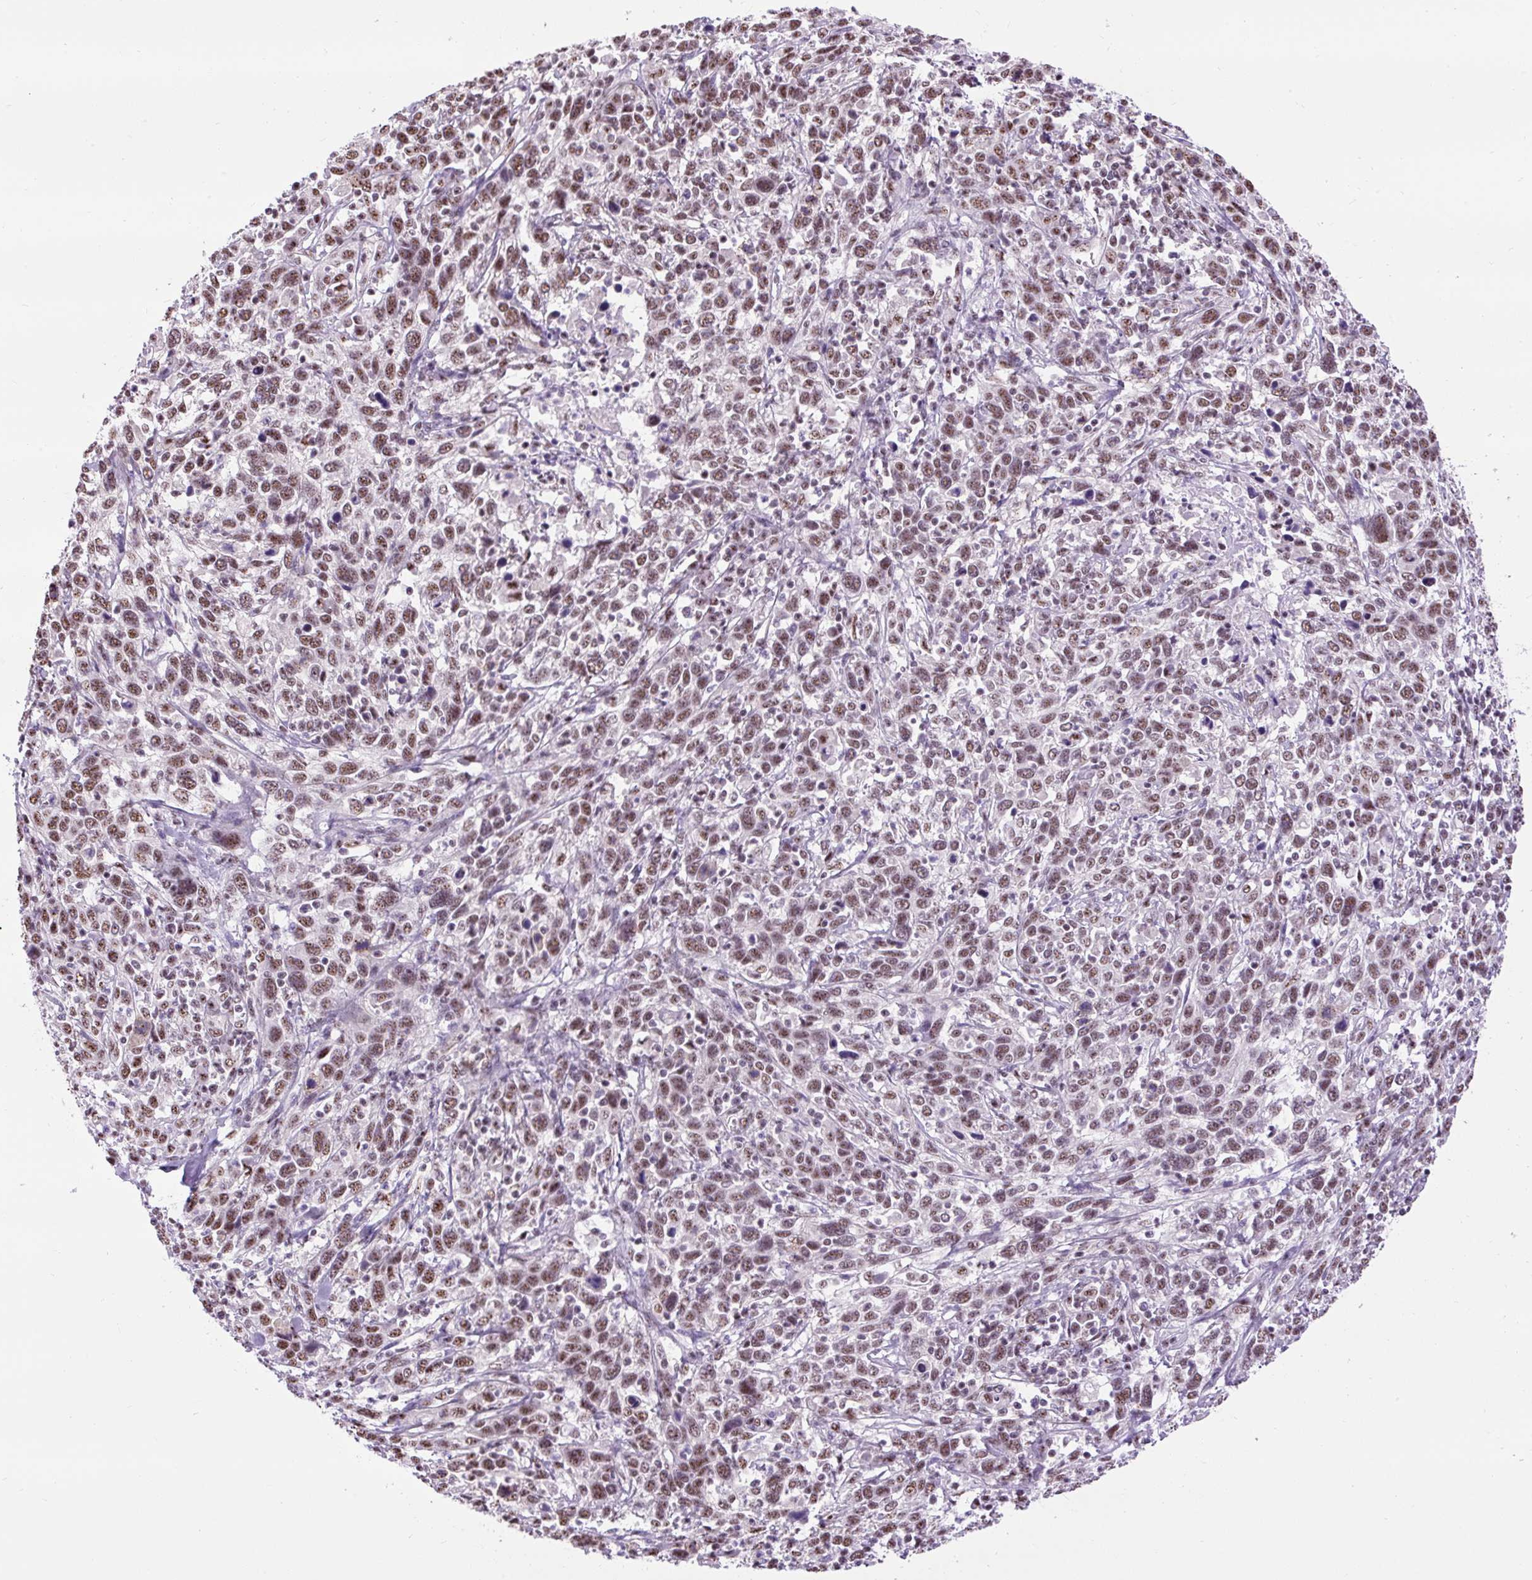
{"staining": {"intensity": "moderate", "quantity": ">75%", "location": "nuclear"}, "tissue": "cervical cancer", "cell_type": "Tumor cells", "image_type": "cancer", "snomed": [{"axis": "morphology", "description": "Squamous cell carcinoma, NOS"}, {"axis": "topography", "description": "Cervix"}], "caption": "IHC (DAB (3,3'-diaminobenzidine)) staining of cervical cancer demonstrates moderate nuclear protein positivity in approximately >75% of tumor cells.", "gene": "SMC5", "patient": {"sex": "female", "age": 46}}